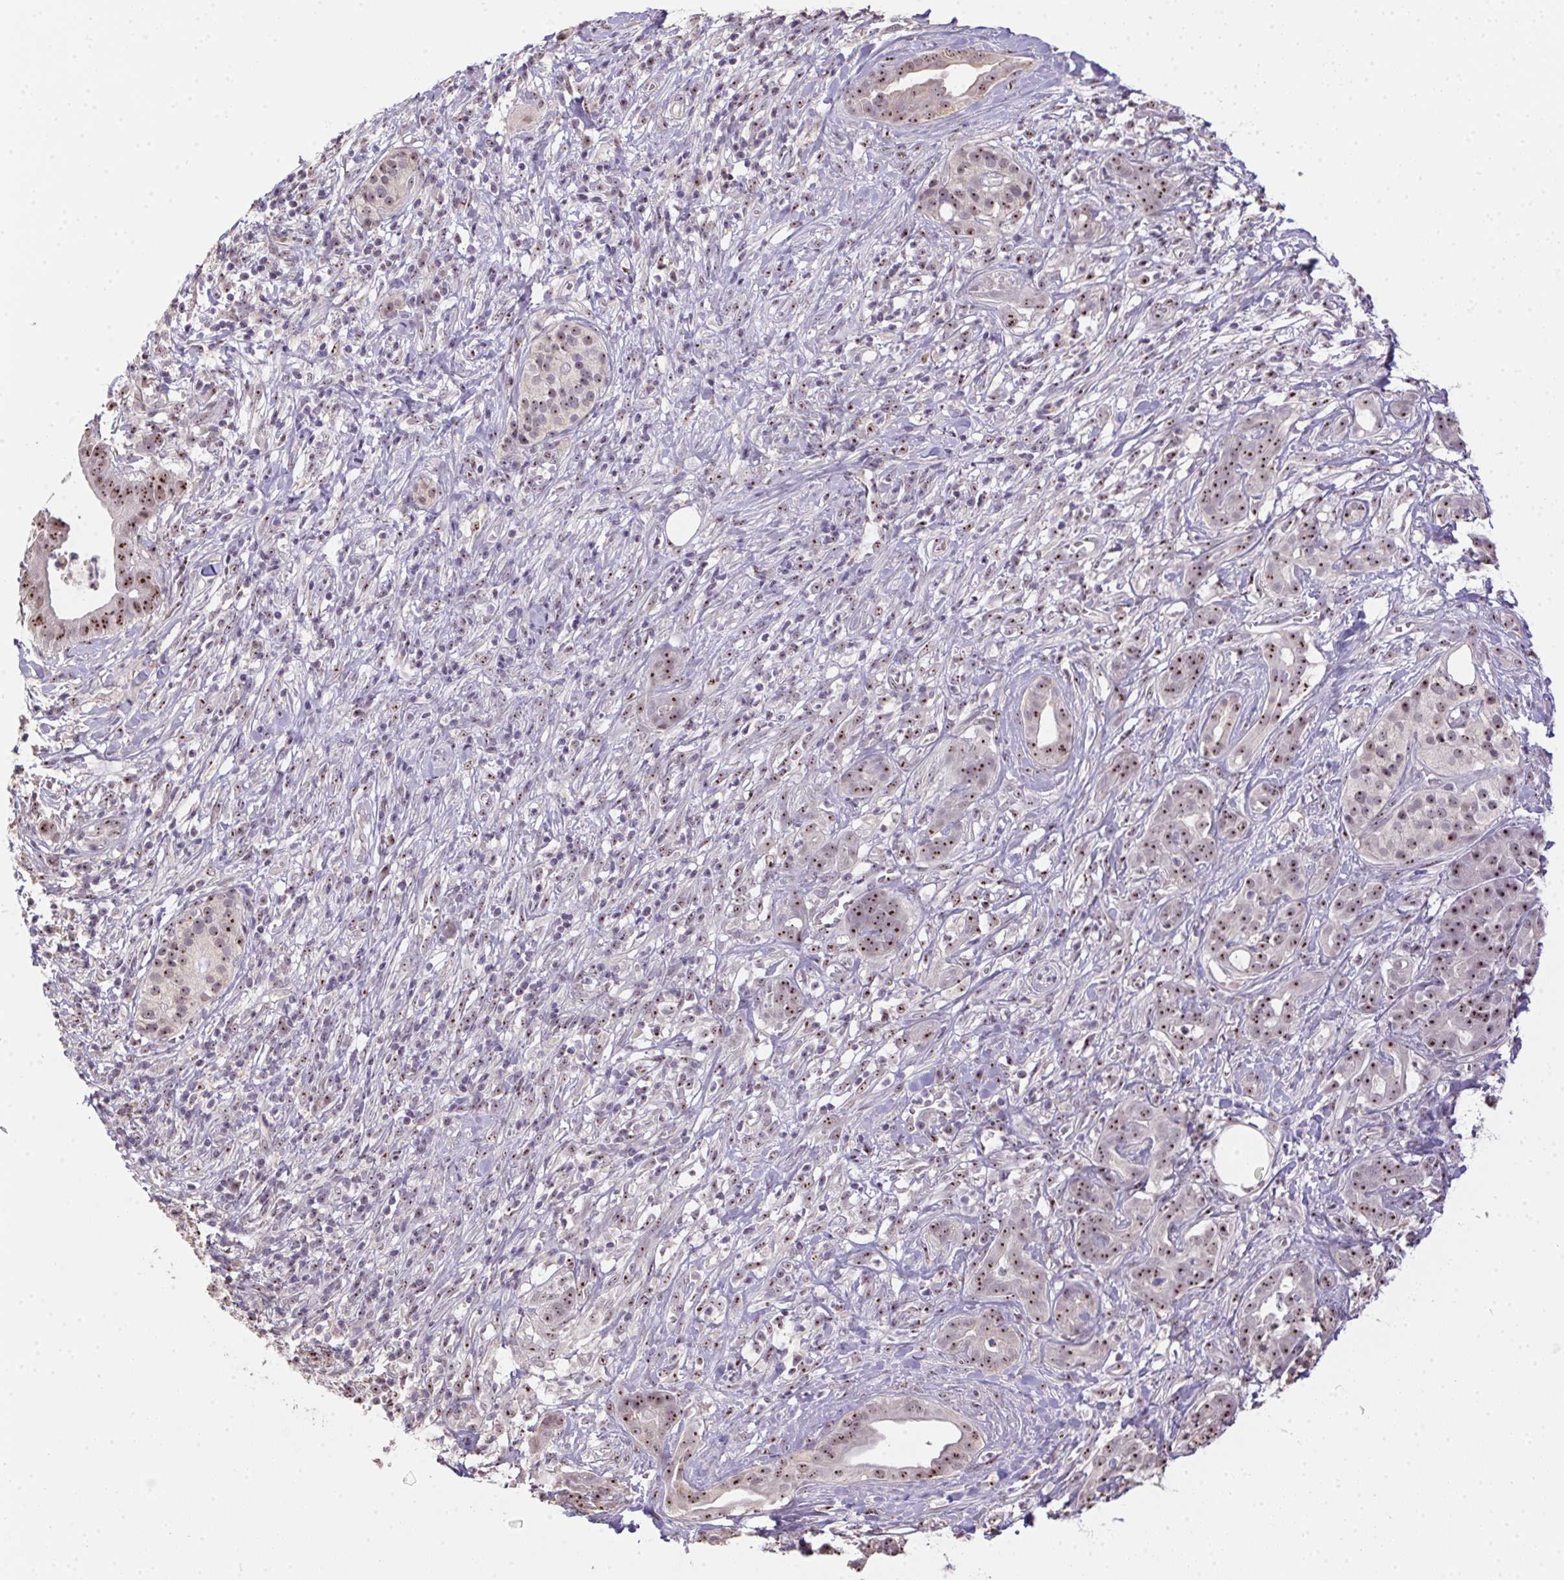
{"staining": {"intensity": "moderate", "quantity": ">75%", "location": "nuclear"}, "tissue": "pancreatic cancer", "cell_type": "Tumor cells", "image_type": "cancer", "snomed": [{"axis": "morphology", "description": "Adenocarcinoma, NOS"}, {"axis": "topography", "description": "Pancreas"}], "caption": "This image displays pancreatic cancer stained with immunohistochemistry (IHC) to label a protein in brown. The nuclear of tumor cells show moderate positivity for the protein. Nuclei are counter-stained blue.", "gene": "BATF2", "patient": {"sex": "male", "age": 61}}